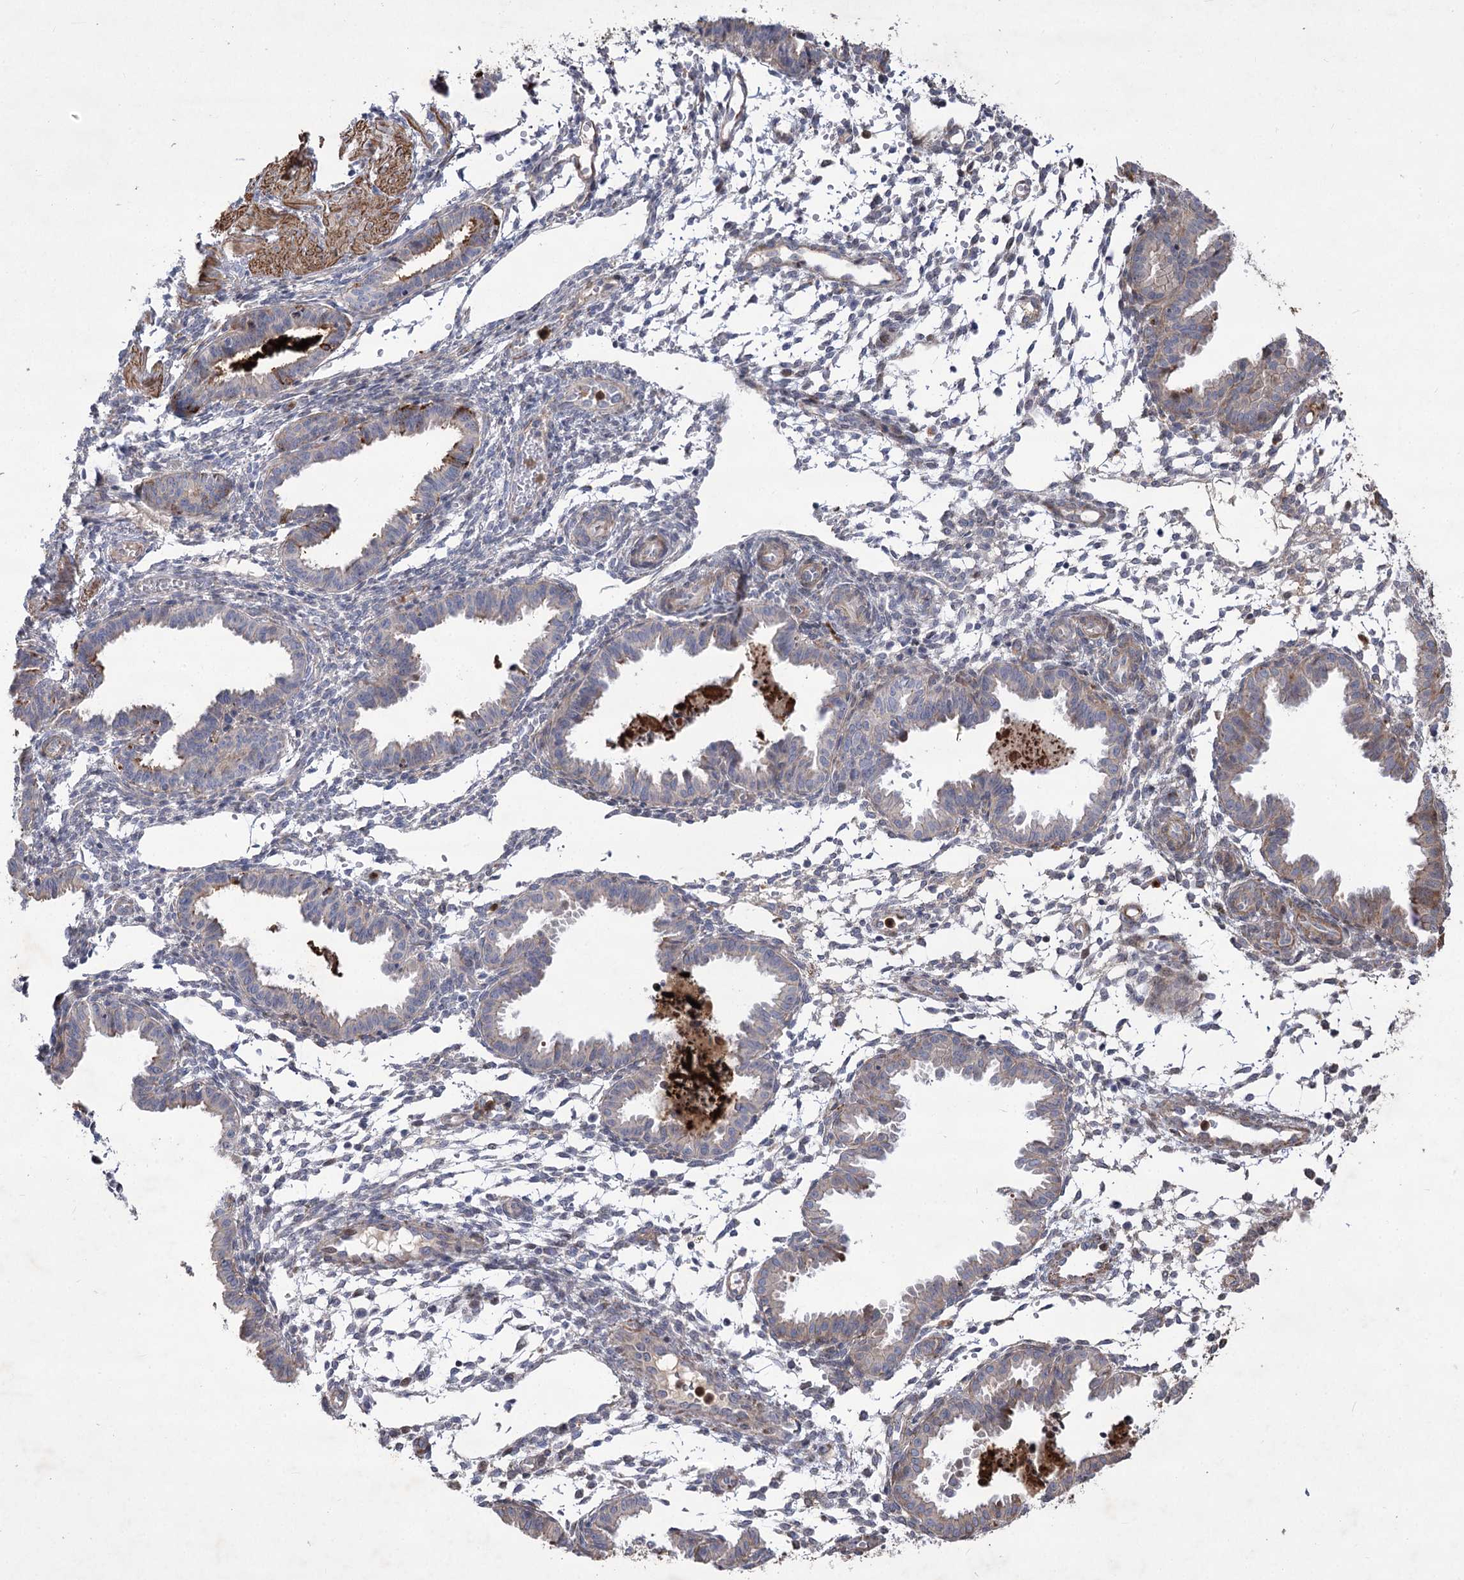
{"staining": {"intensity": "weak", "quantity": "<25%", "location": "cytoplasmic/membranous"}, "tissue": "endometrium", "cell_type": "Cells in endometrial stroma", "image_type": "normal", "snomed": [{"axis": "morphology", "description": "Normal tissue, NOS"}, {"axis": "topography", "description": "Endometrium"}], "caption": "This is a photomicrograph of immunohistochemistry (IHC) staining of unremarkable endometrium, which shows no expression in cells in endometrial stroma. (Immunohistochemistry (ihc), brightfield microscopy, high magnification).", "gene": "RNF24", "patient": {"sex": "female", "age": 33}}